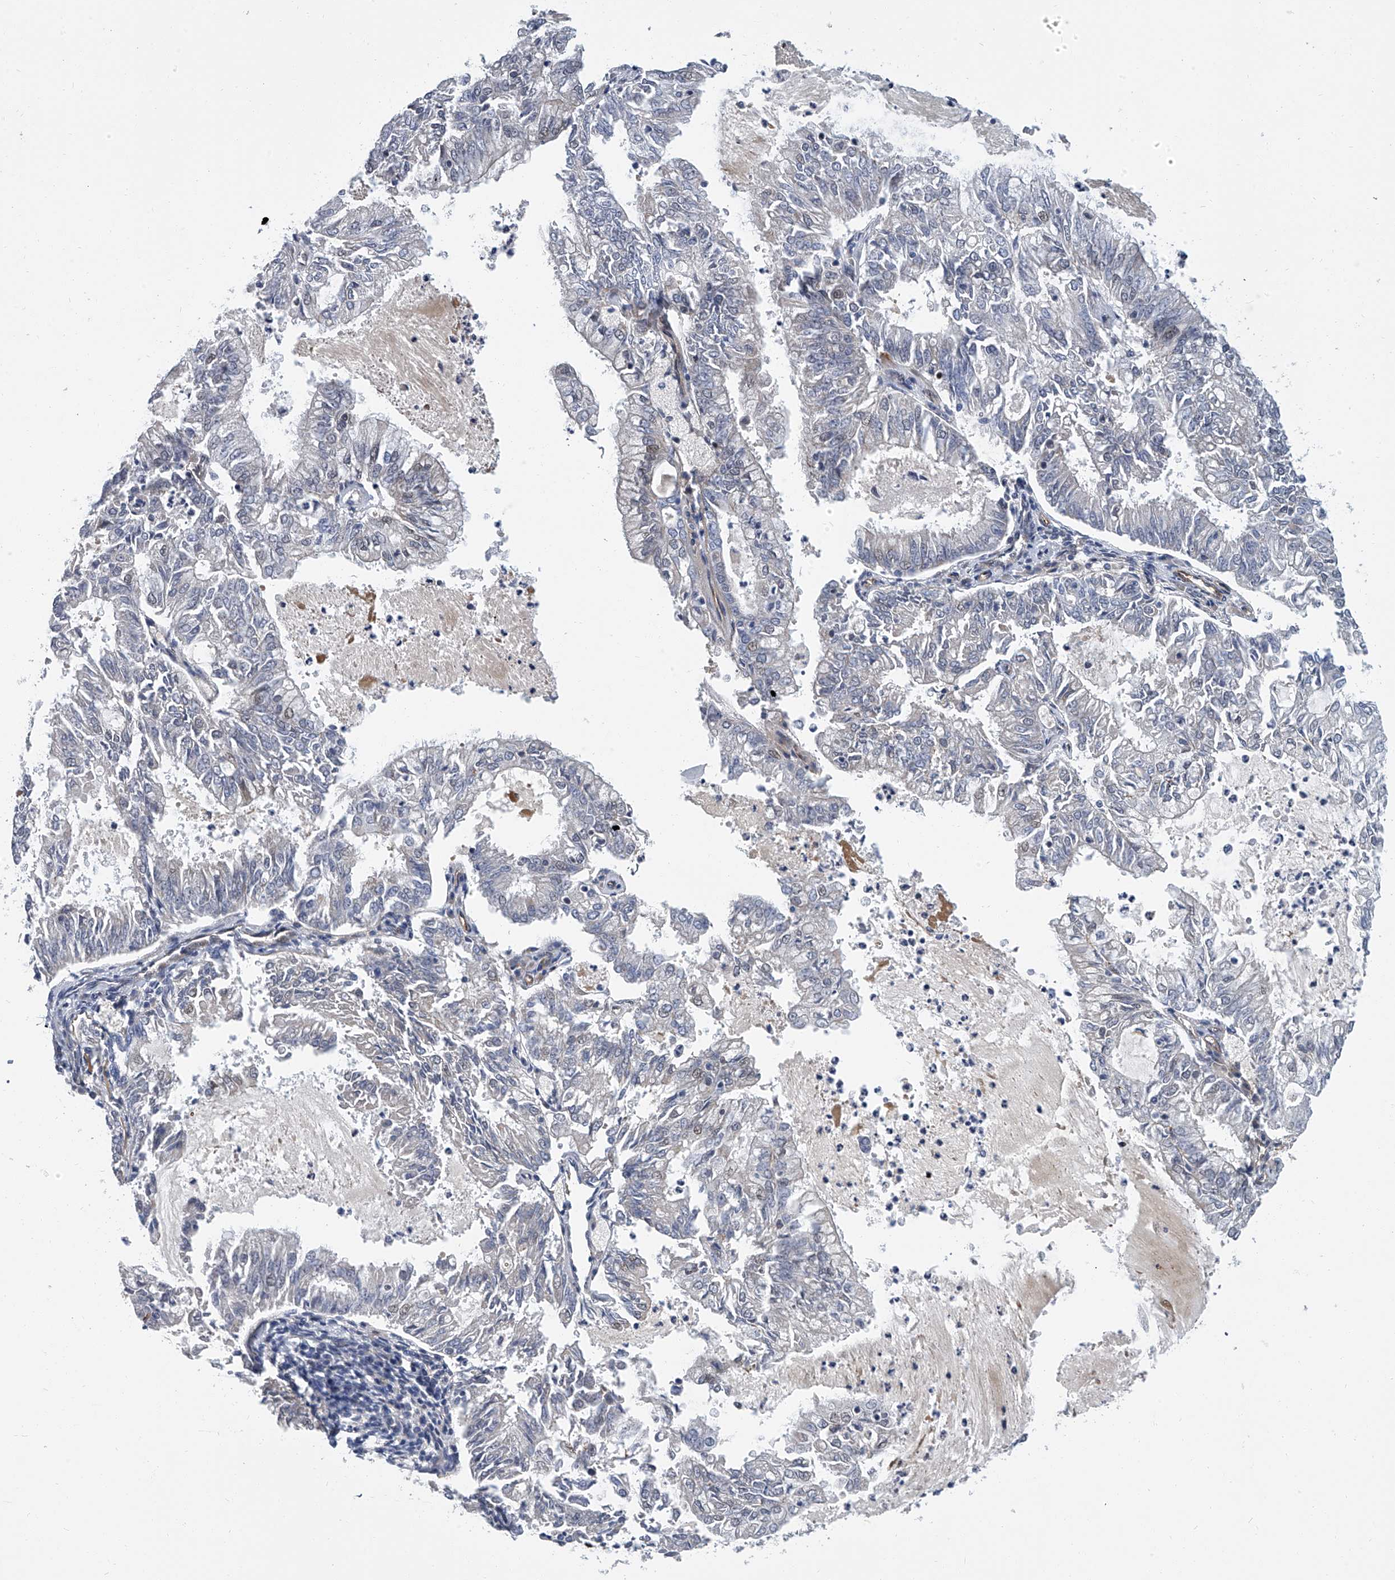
{"staining": {"intensity": "negative", "quantity": "none", "location": "none"}, "tissue": "endometrial cancer", "cell_type": "Tumor cells", "image_type": "cancer", "snomed": [{"axis": "morphology", "description": "Adenocarcinoma, NOS"}, {"axis": "topography", "description": "Endometrium"}], "caption": "Histopathology image shows no significant protein positivity in tumor cells of adenocarcinoma (endometrial). (Brightfield microscopy of DAB immunohistochemistry at high magnification).", "gene": "KIRREL1", "patient": {"sex": "female", "age": 57}}